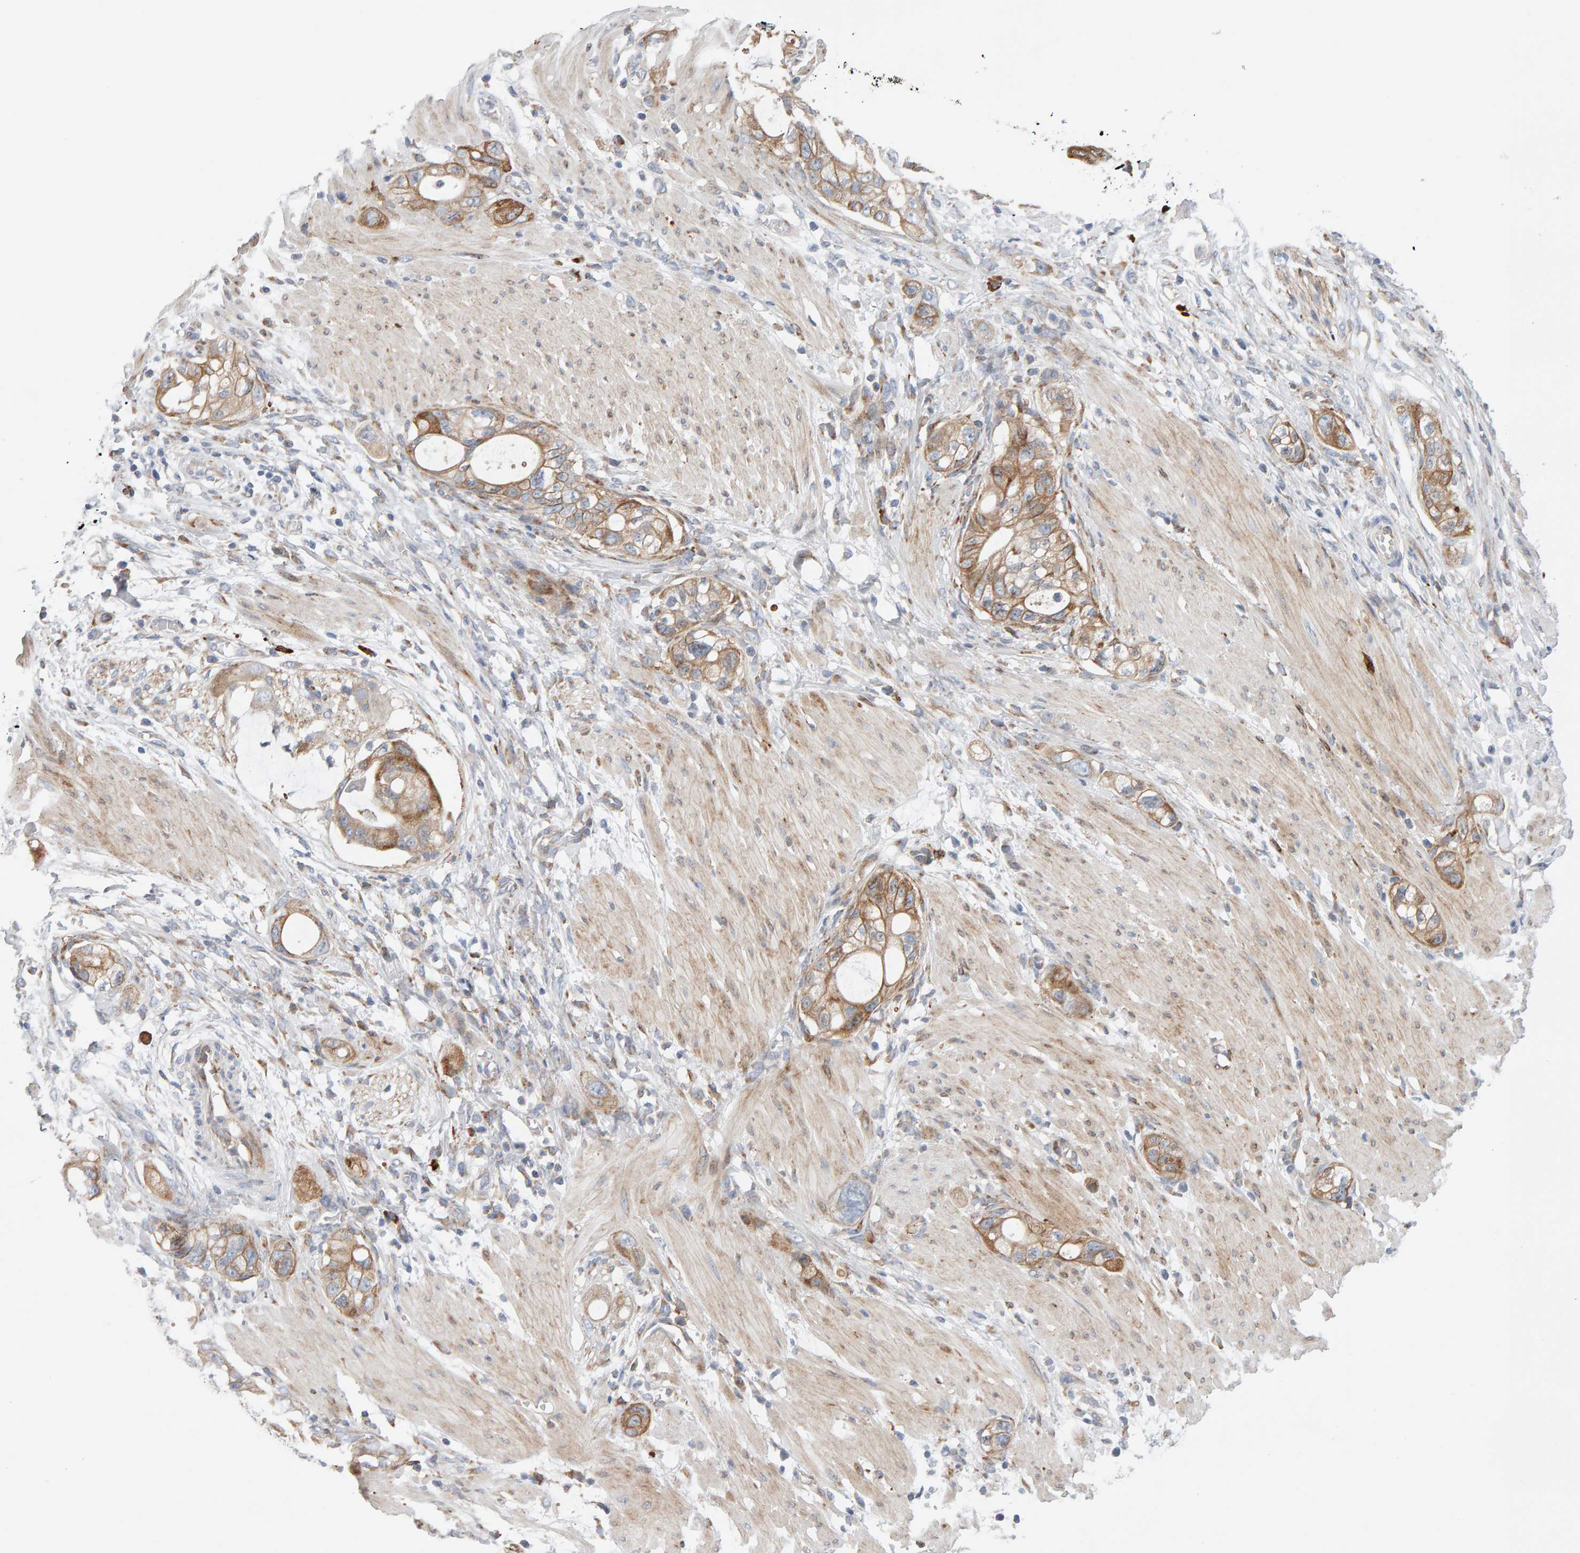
{"staining": {"intensity": "moderate", "quantity": ">75%", "location": "cytoplasmic/membranous"}, "tissue": "stomach cancer", "cell_type": "Tumor cells", "image_type": "cancer", "snomed": [{"axis": "morphology", "description": "Adenocarcinoma, NOS"}, {"axis": "topography", "description": "Stomach"}, {"axis": "topography", "description": "Stomach, lower"}], "caption": "Protein staining by immunohistochemistry (IHC) demonstrates moderate cytoplasmic/membranous staining in about >75% of tumor cells in stomach cancer (adenocarcinoma).", "gene": "ENGASE", "patient": {"sex": "female", "age": 48}}